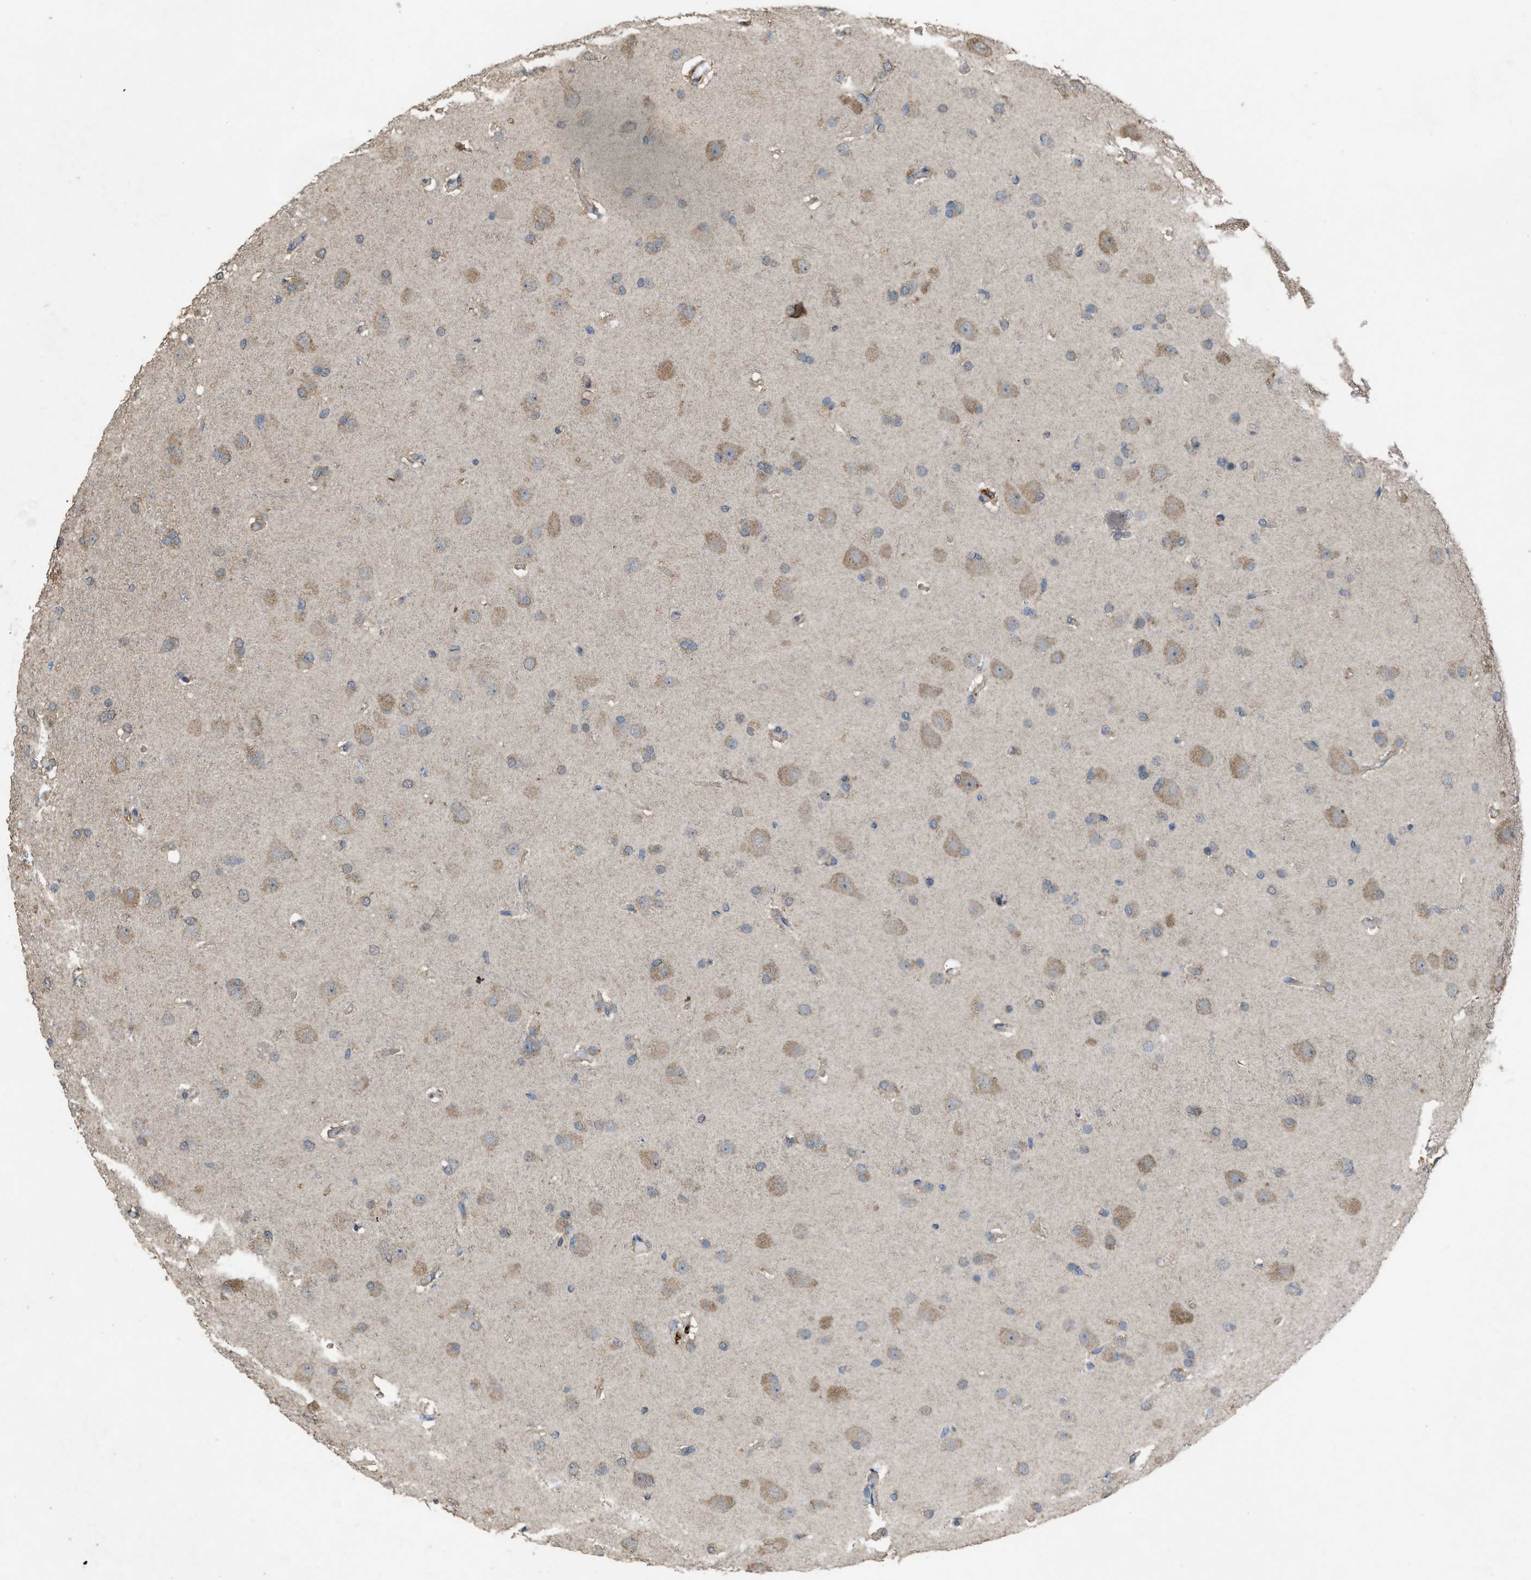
{"staining": {"intensity": "moderate", "quantity": "25%-75%", "location": "cytoplasmic/membranous"}, "tissue": "glioma", "cell_type": "Tumor cells", "image_type": "cancer", "snomed": [{"axis": "morphology", "description": "Glioma, malignant, High grade"}, {"axis": "topography", "description": "Brain"}], "caption": "Moderate cytoplasmic/membranous expression for a protein is present in approximately 25%-75% of tumor cells of malignant glioma (high-grade) using immunohistochemistry (IHC).", "gene": "ARL6", "patient": {"sex": "female", "age": 58}}